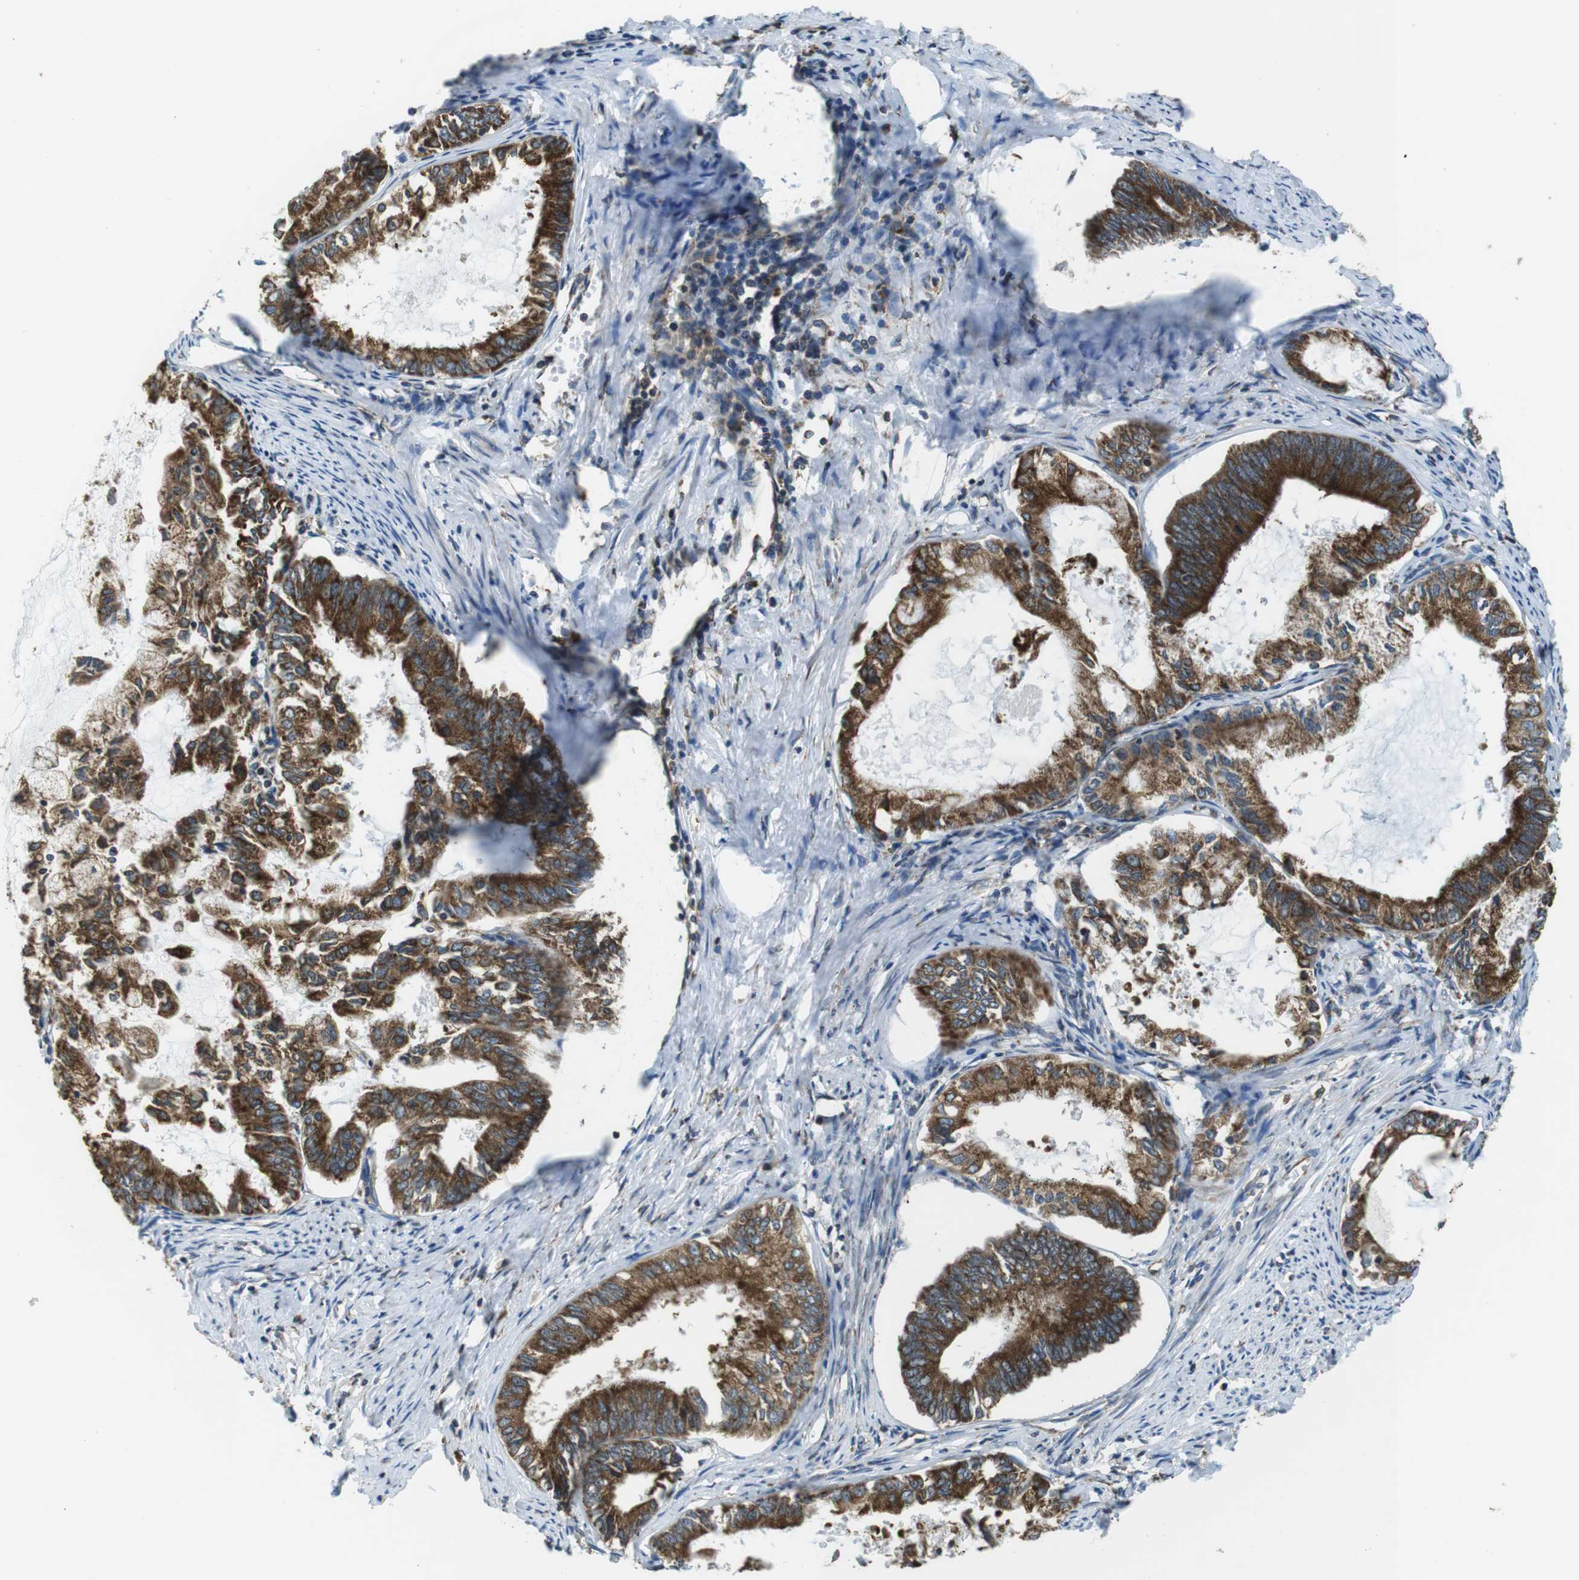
{"staining": {"intensity": "moderate", "quantity": ">75%", "location": "cytoplasmic/membranous"}, "tissue": "endometrial cancer", "cell_type": "Tumor cells", "image_type": "cancer", "snomed": [{"axis": "morphology", "description": "Adenocarcinoma, NOS"}, {"axis": "topography", "description": "Endometrium"}], "caption": "Human endometrial adenocarcinoma stained with a brown dye displays moderate cytoplasmic/membranous positive staining in approximately >75% of tumor cells.", "gene": "UGGT1", "patient": {"sex": "female", "age": 86}}